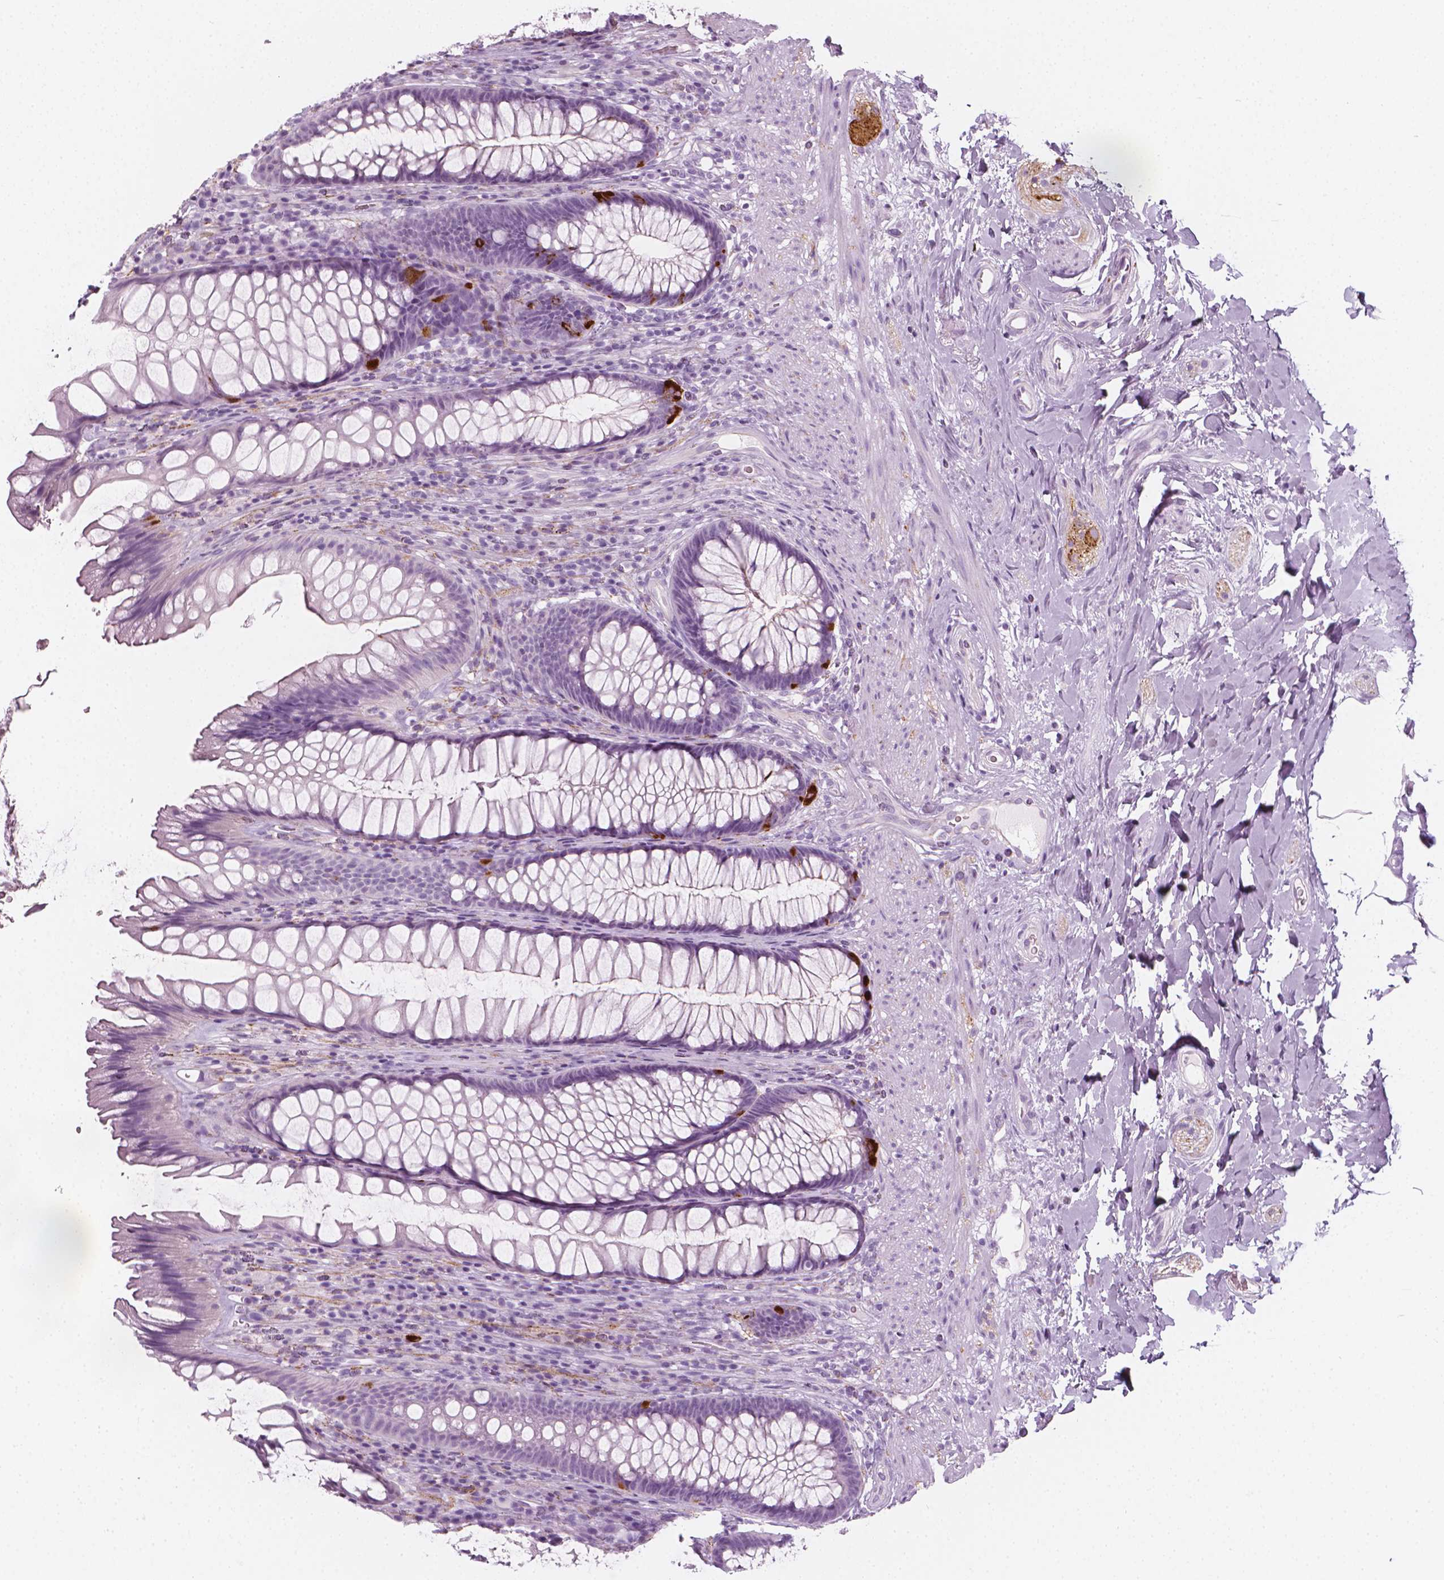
{"staining": {"intensity": "negative", "quantity": "none", "location": "none"}, "tissue": "rectum", "cell_type": "Glandular cells", "image_type": "normal", "snomed": [{"axis": "morphology", "description": "Normal tissue, NOS"}, {"axis": "topography", "description": "Rectum"}], "caption": "Protein analysis of normal rectum exhibits no significant staining in glandular cells.", "gene": "SCG3", "patient": {"sex": "male", "age": 53}}